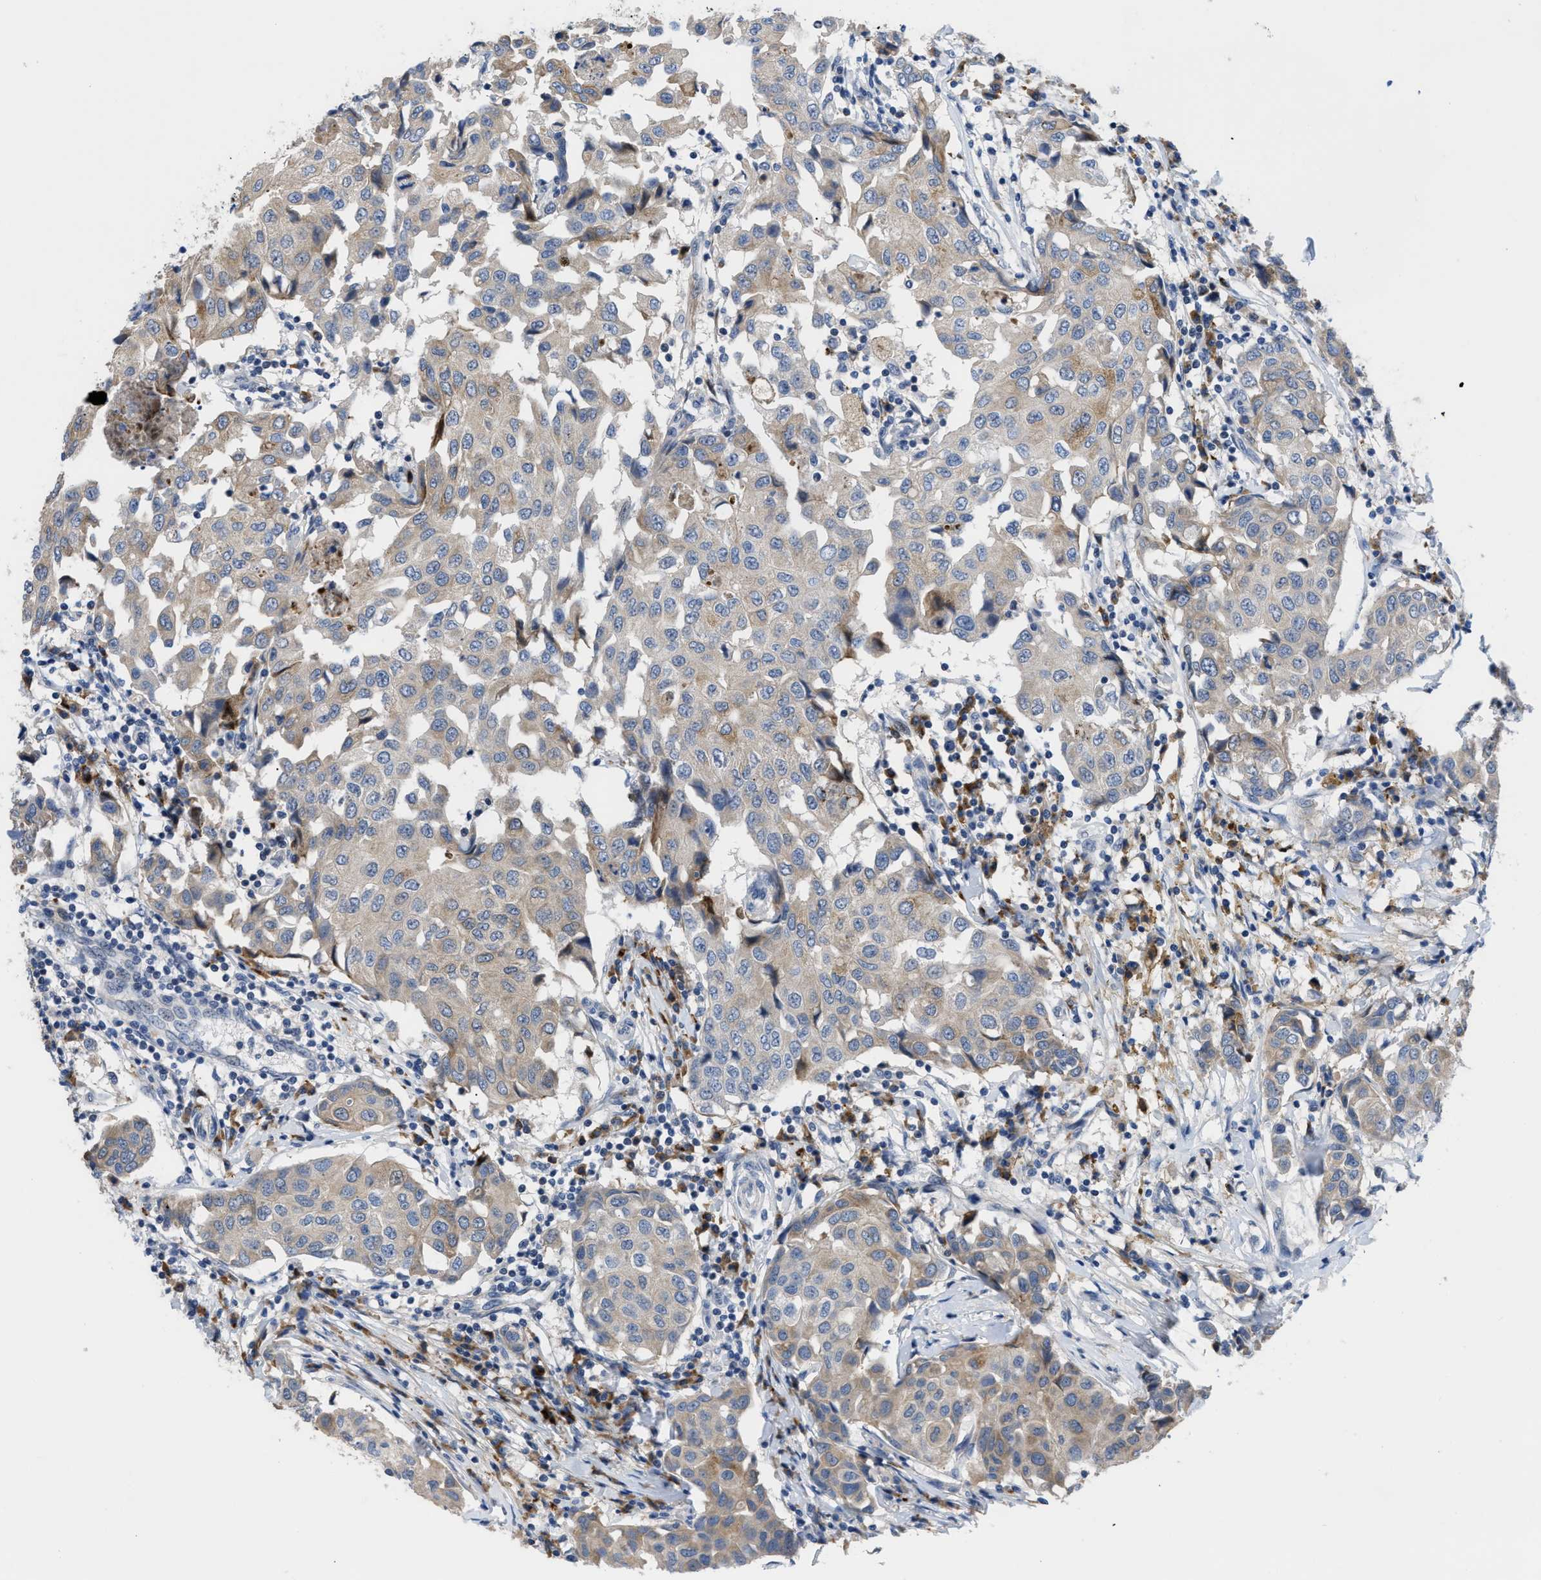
{"staining": {"intensity": "weak", "quantity": ">75%", "location": "cytoplasmic/membranous"}, "tissue": "breast cancer", "cell_type": "Tumor cells", "image_type": "cancer", "snomed": [{"axis": "morphology", "description": "Duct carcinoma"}, {"axis": "topography", "description": "Breast"}], "caption": "Human breast cancer (infiltrating ductal carcinoma) stained with a brown dye demonstrates weak cytoplasmic/membranous positive staining in approximately >75% of tumor cells.", "gene": "OR9K2", "patient": {"sex": "female", "age": 80}}